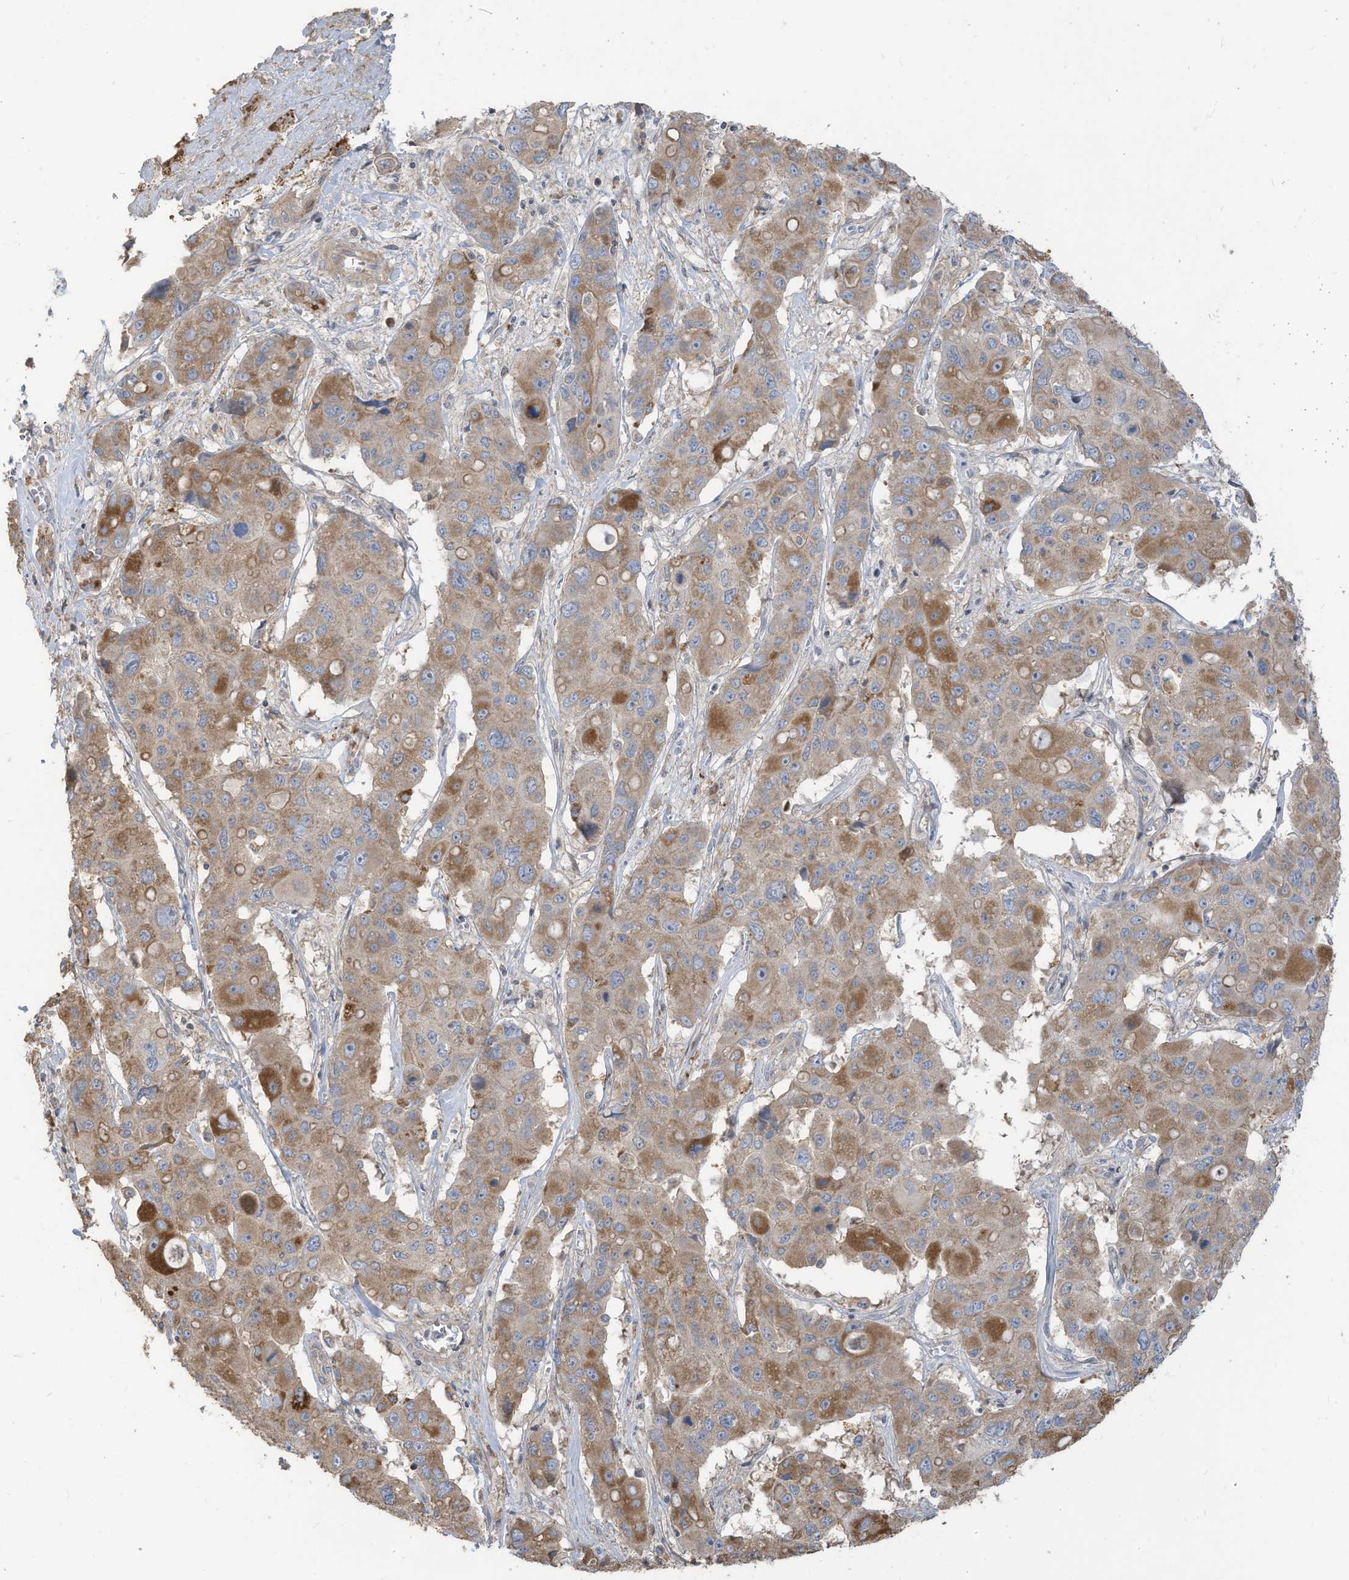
{"staining": {"intensity": "moderate", "quantity": ">75%", "location": "cytoplasmic/membranous"}, "tissue": "liver cancer", "cell_type": "Tumor cells", "image_type": "cancer", "snomed": [{"axis": "morphology", "description": "Cholangiocarcinoma"}, {"axis": "topography", "description": "Liver"}], "caption": "Cholangiocarcinoma (liver) stained with DAB (3,3'-diaminobenzidine) immunohistochemistry (IHC) shows medium levels of moderate cytoplasmic/membranous positivity in about >75% of tumor cells. Nuclei are stained in blue.", "gene": "GTPBP2", "patient": {"sex": "male", "age": 67}}